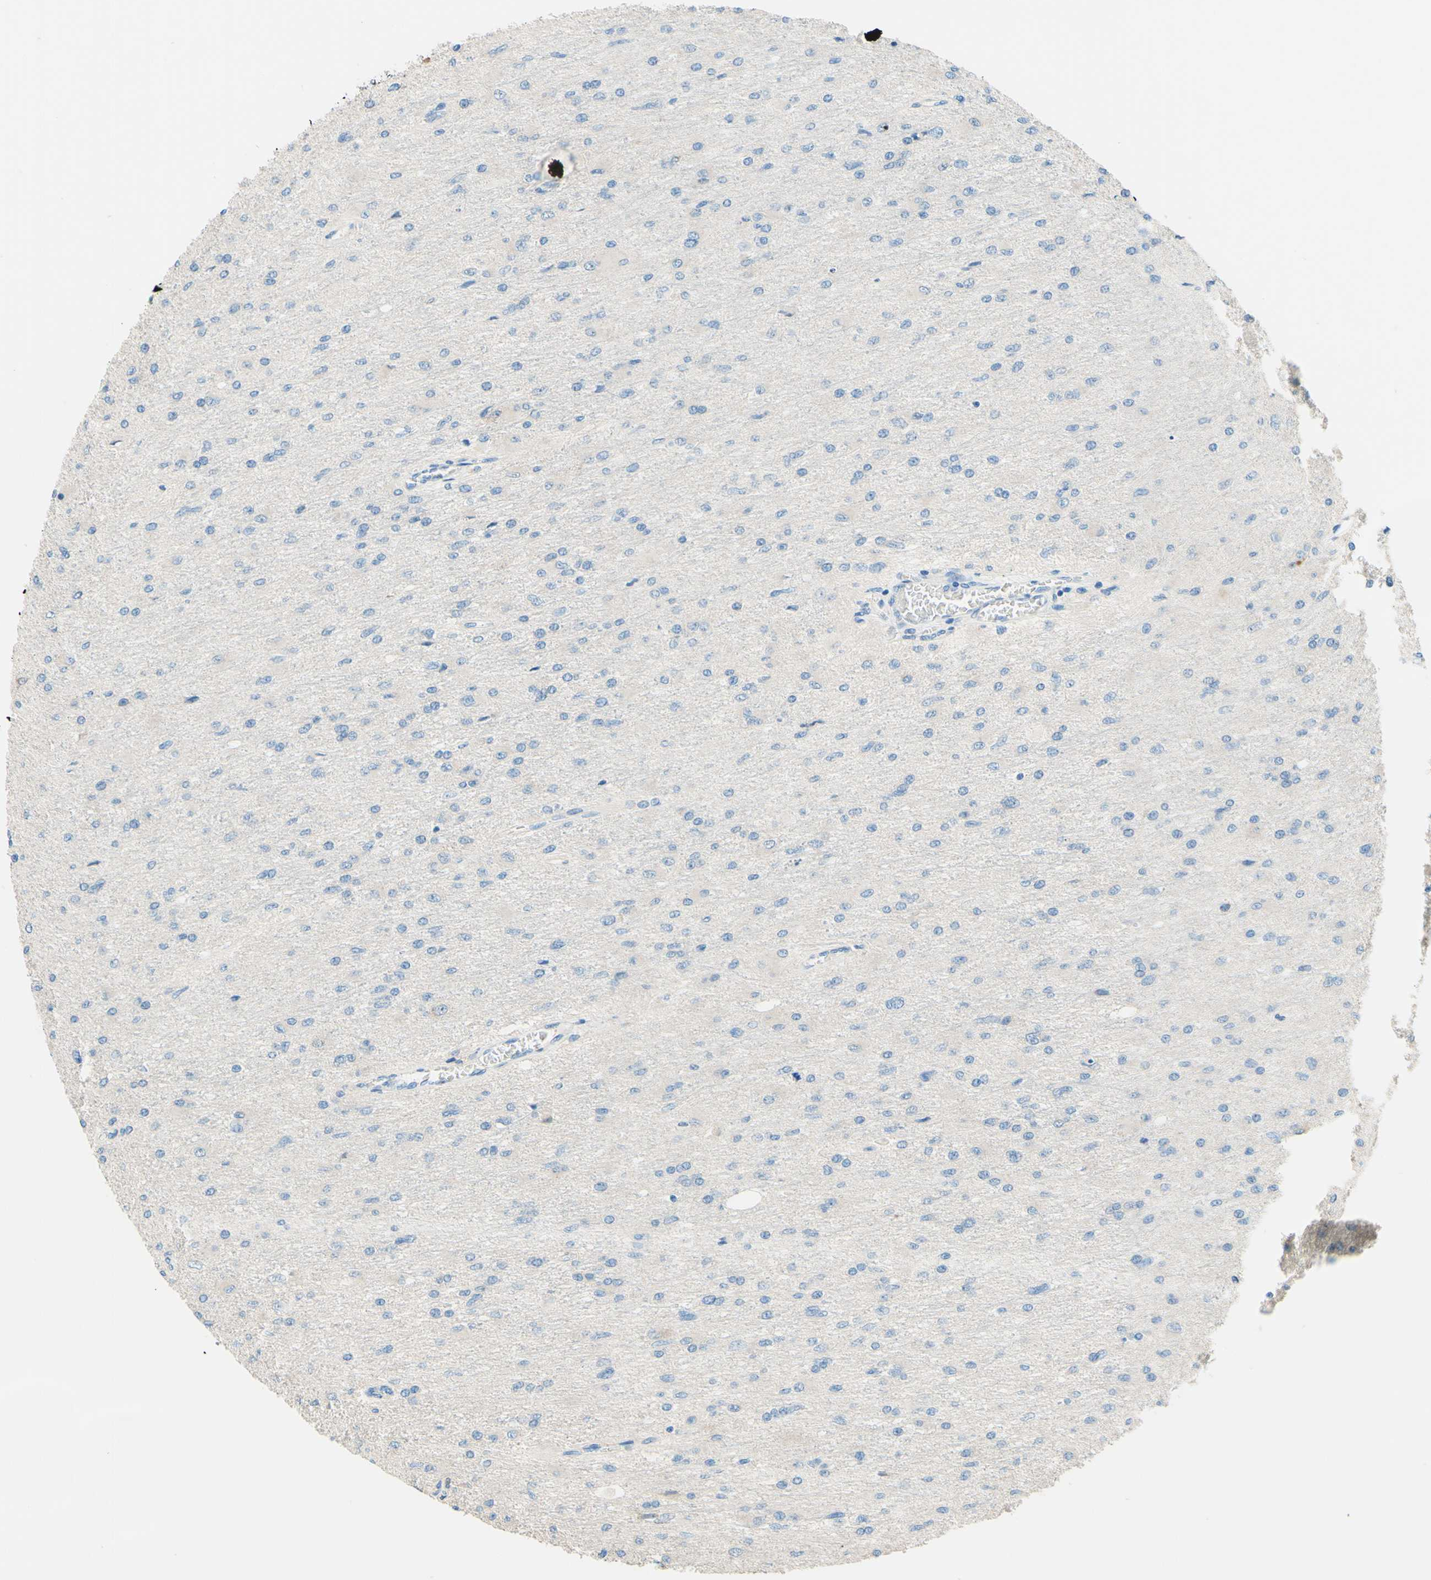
{"staining": {"intensity": "negative", "quantity": "none", "location": "none"}, "tissue": "glioma", "cell_type": "Tumor cells", "image_type": "cancer", "snomed": [{"axis": "morphology", "description": "Glioma, malignant, High grade"}, {"axis": "topography", "description": "Cerebral cortex"}], "caption": "Immunohistochemical staining of malignant high-grade glioma displays no significant positivity in tumor cells.", "gene": "PASD1", "patient": {"sex": "female", "age": 36}}